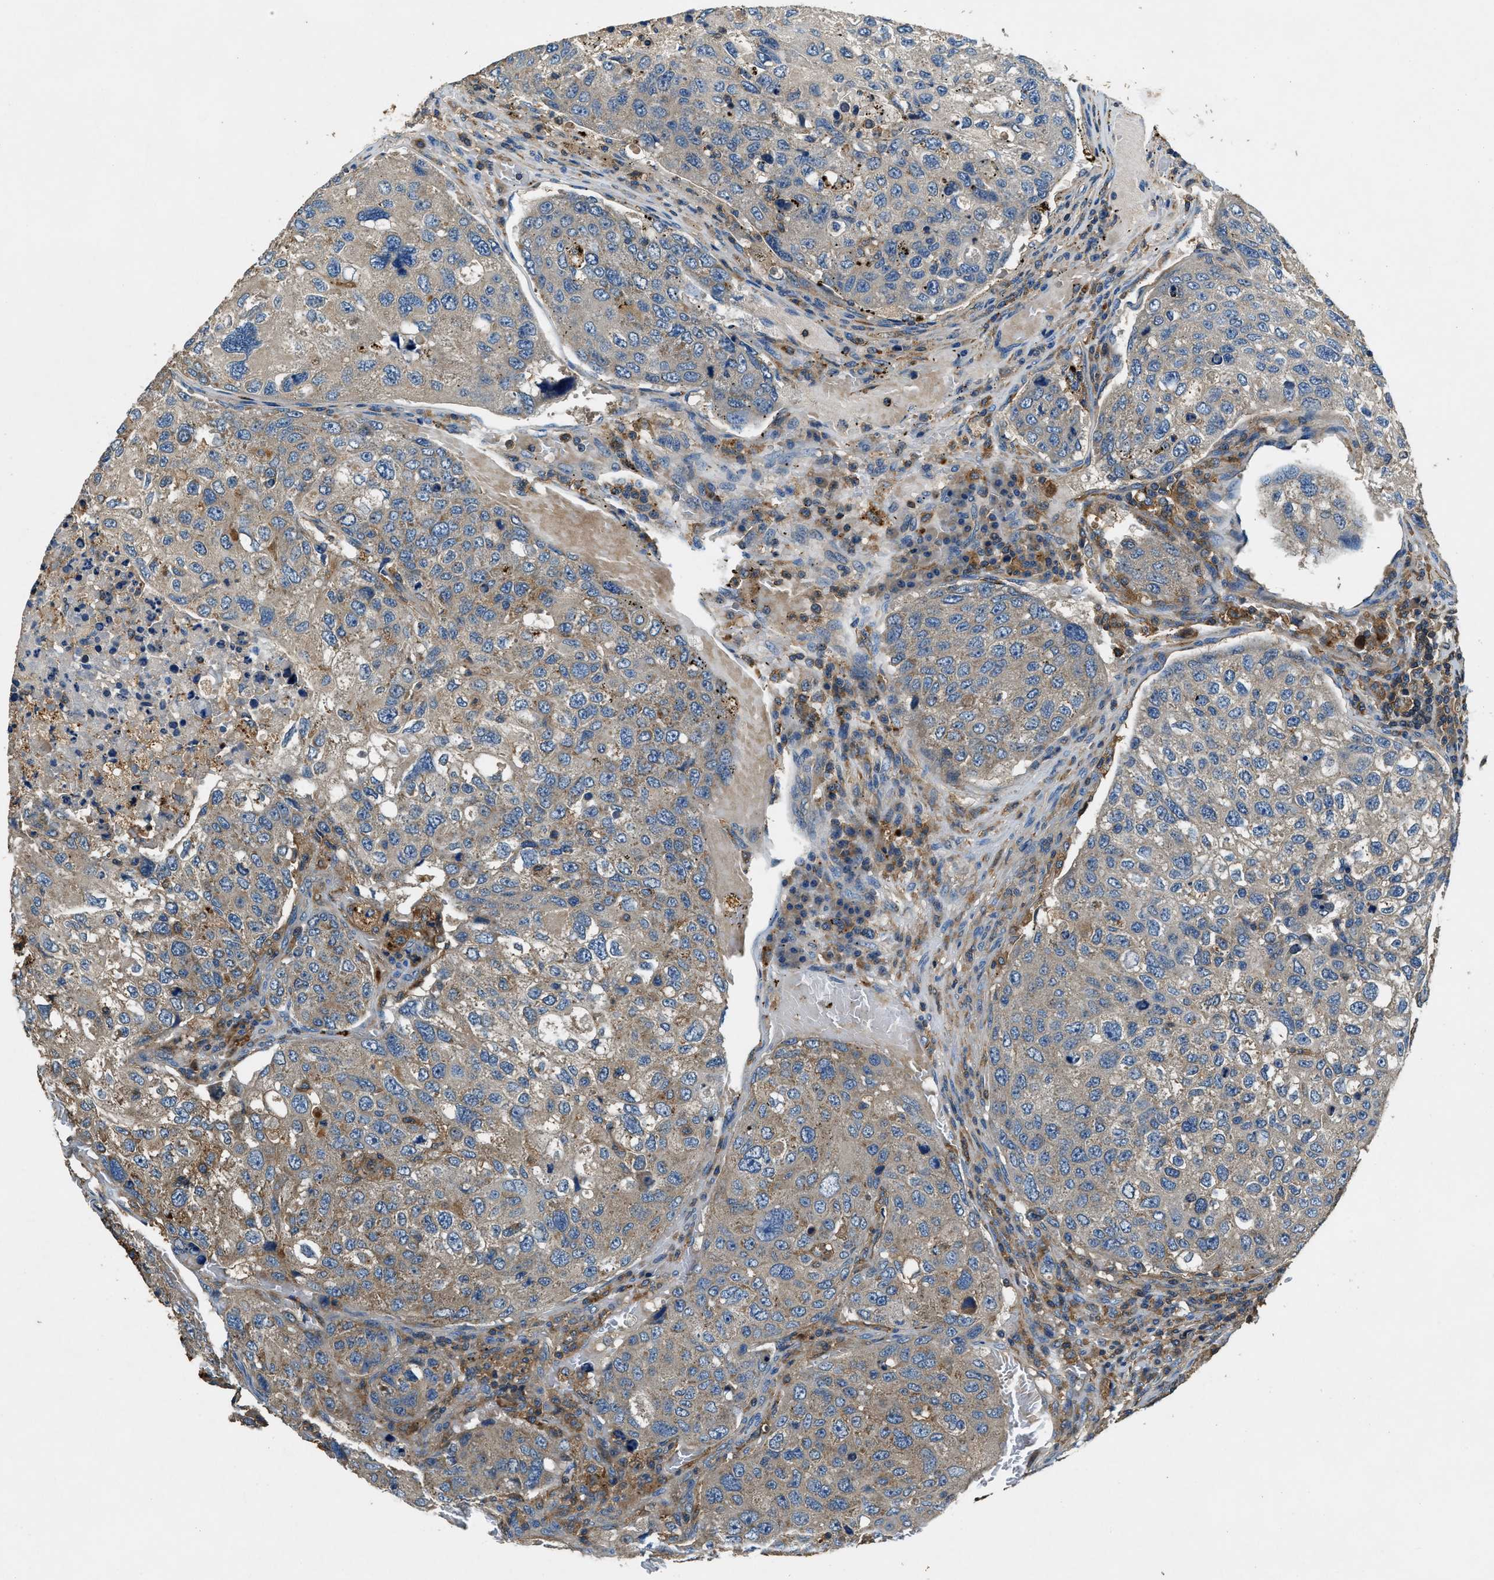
{"staining": {"intensity": "weak", "quantity": "<25%", "location": "cytoplasmic/membranous"}, "tissue": "urothelial cancer", "cell_type": "Tumor cells", "image_type": "cancer", "snomed": [{"axis": "morphology", "description": "Urothelial carcinoma, High grade"}, {"axis": "topography", "description": "Lymph node"}, {"axis": "topography", "description": "Urinary bladder"}], "caption": "Protein analysis of urothelial cancer exhibits no significant expression in tumor cells. Brightfield microscopy of IHC stained with DAB (3,3'-diaminobenzidine) (brown) and hematoxylin (blue), captured at high magnification.", "gene": "BLOC1S1", "patient": {"sex": "male", "age": 51}}